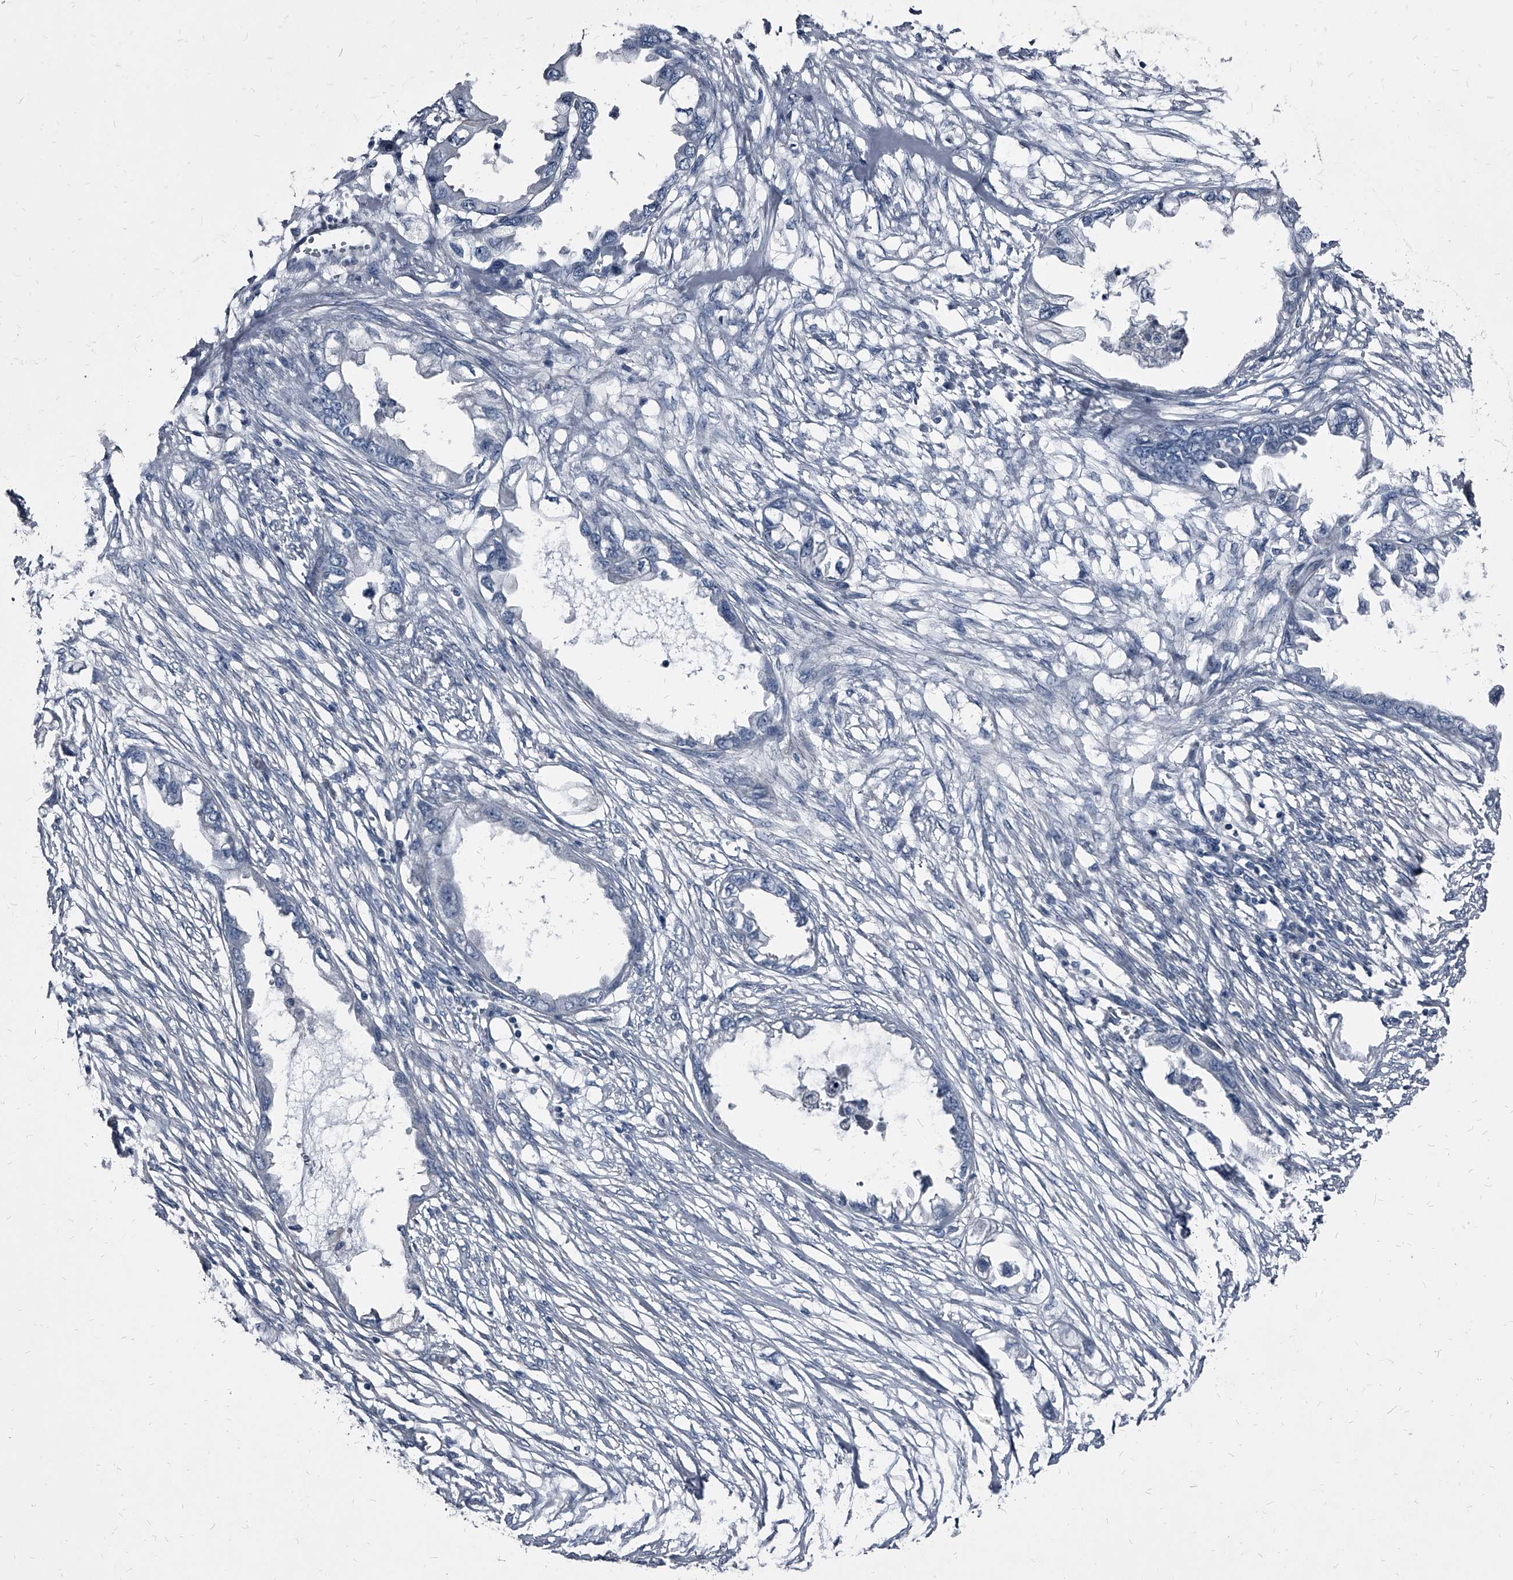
{"staining": {"intensity": "negative", "quantity": "none", "location": "none"}, "tissue": "endometrial cancer", "cell_type": "Tumor cells", "image_type": "cancer", "snomed": [{"axis": "morphology", "description": "Adenocarcinoma, NOS"}, {"axis": "morphology", "description": "Adenocarcinoma, metastatic, NOS"}, {"axis": "topography", "description": "Adipose tissue"}, {"axis": "topography", "description": "Endometrium"}], "caption": "High magnification brightfield microscopy of endometrial cancer (metastatic adenocarcinoma) stained with DAB (3,3'-diaminobenzidine) (brown) and counterstained with hematoxylin (blue): tumor cells show no significant positivity.", "gene": "PGLYRP3", "patient": {"sex": "female", "age": 67}}